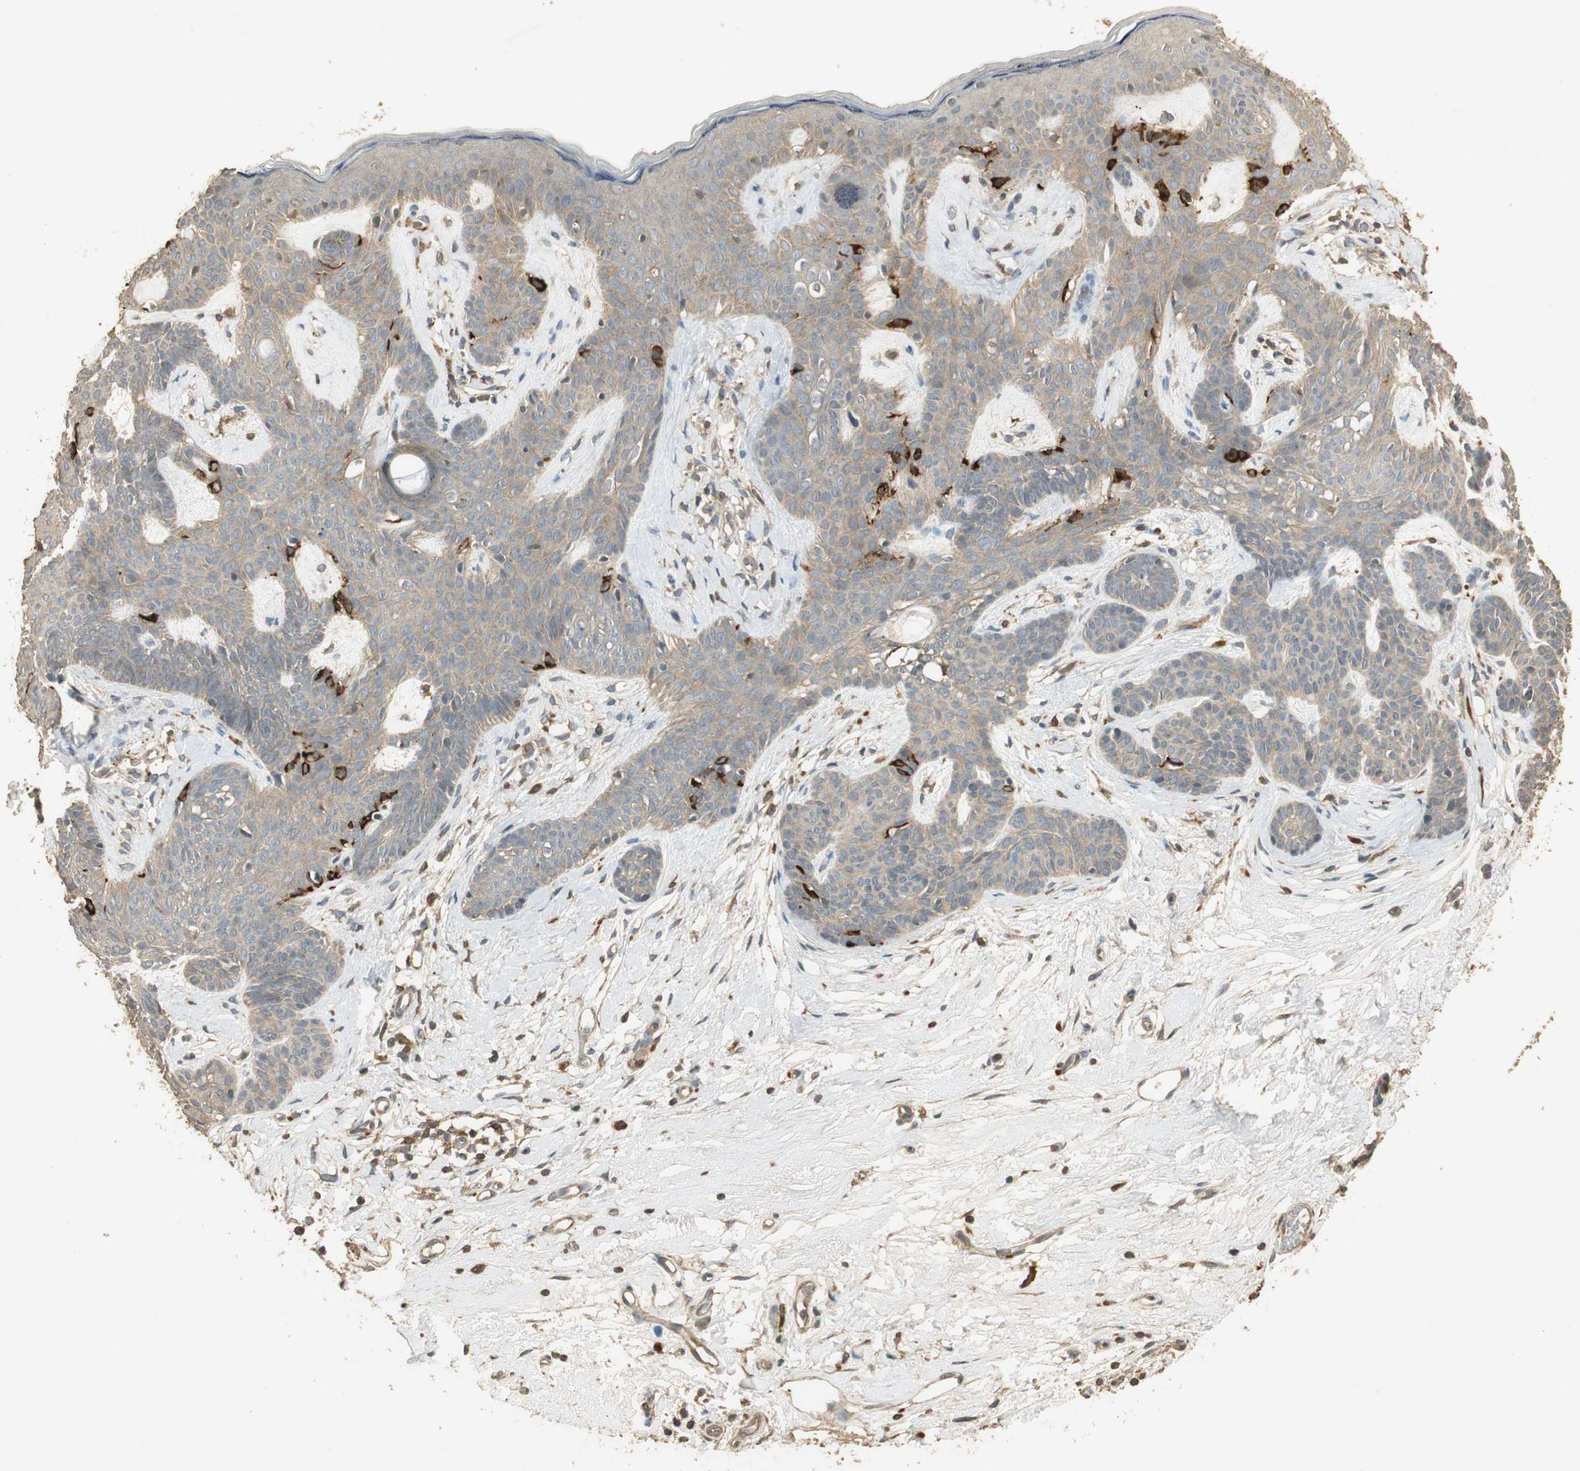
{"staining": {"intensity": "strong", "quantity": "<25%", "location": "cytoplasmic/membranous"}, "tissue": "skin cancer", "cell_type": "Tumor cells", "image_type": "cancer", "snomed": [{"axis": "morphology", "description": "Developmental malformation"}, {"axis": "morphology", "description": "Basal cell carcinoma"}, {"axis": "topography", "description": "Skin"}], "caption": "IHC image of neoplastic tissue: skin basal cell carcinoma stained using IHC reveals medium levels of strong protein expression localized specifically in the cytoplasmic/membranous of tumor cells, appearing as a cytoplasmic/membranous brown color.", "gene": "USP2", "patient": {"sex": "female", "age": 62}}